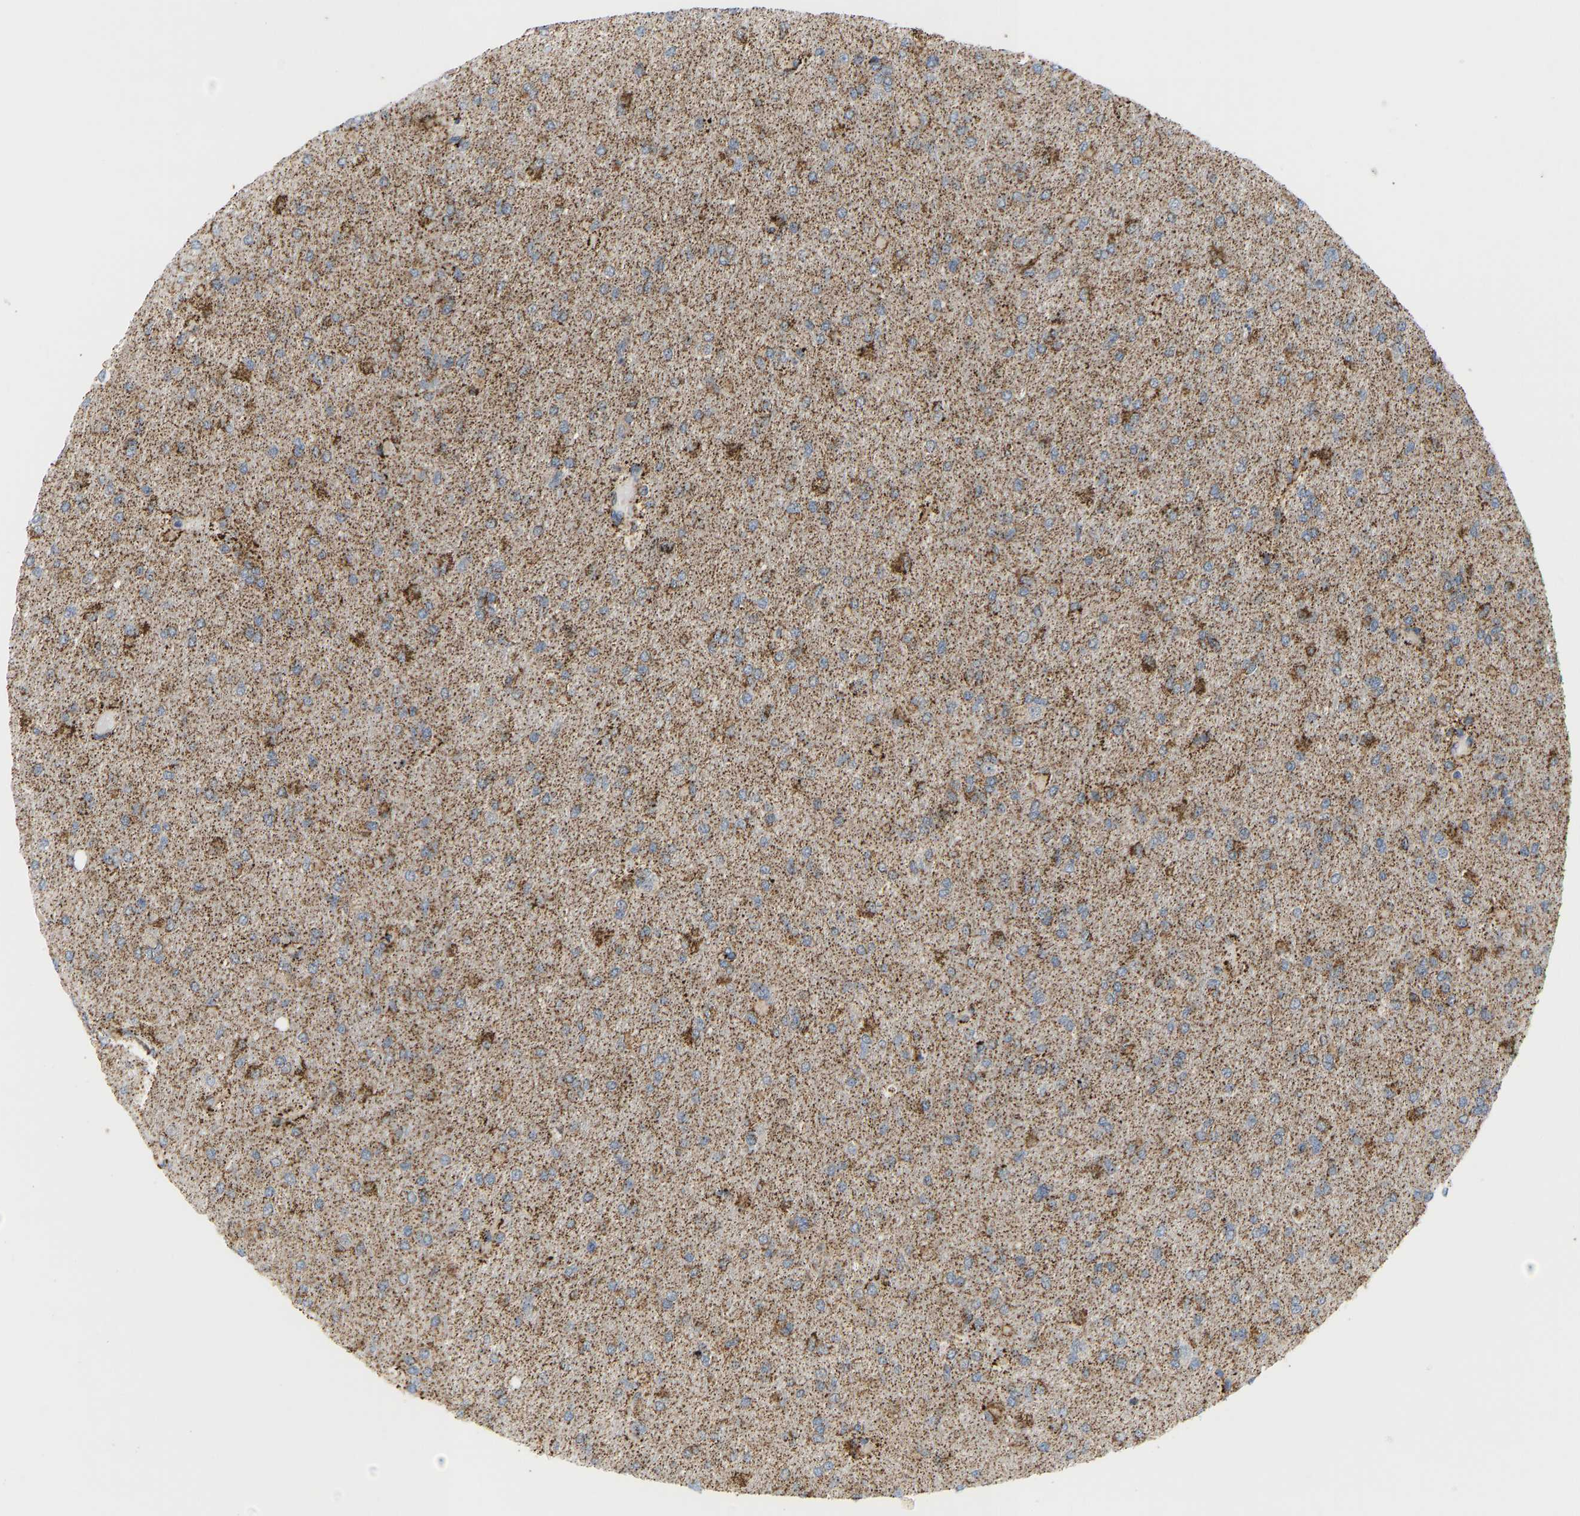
{"staining": {"intensity": "moderate", "quantity": ">75%", "location": "cytoplasmic/membranous"}, "tissue": "glioma", "cell_type": "Tumor cells", "image_type": "cancer", "snomed": [{"axis": "morphology", "description": "Glioma, malignant, High grade"}, {"axis": "topography", "description": "Cerebral cortex"}], "caption": "Human glioma stained with a brown dye reveals moderate cytoplasmic/membranous positive positivity in approximately >75% of tumor cells.", "gene": "GPSM2", "patient": {"sex": "female", "age": 36}}